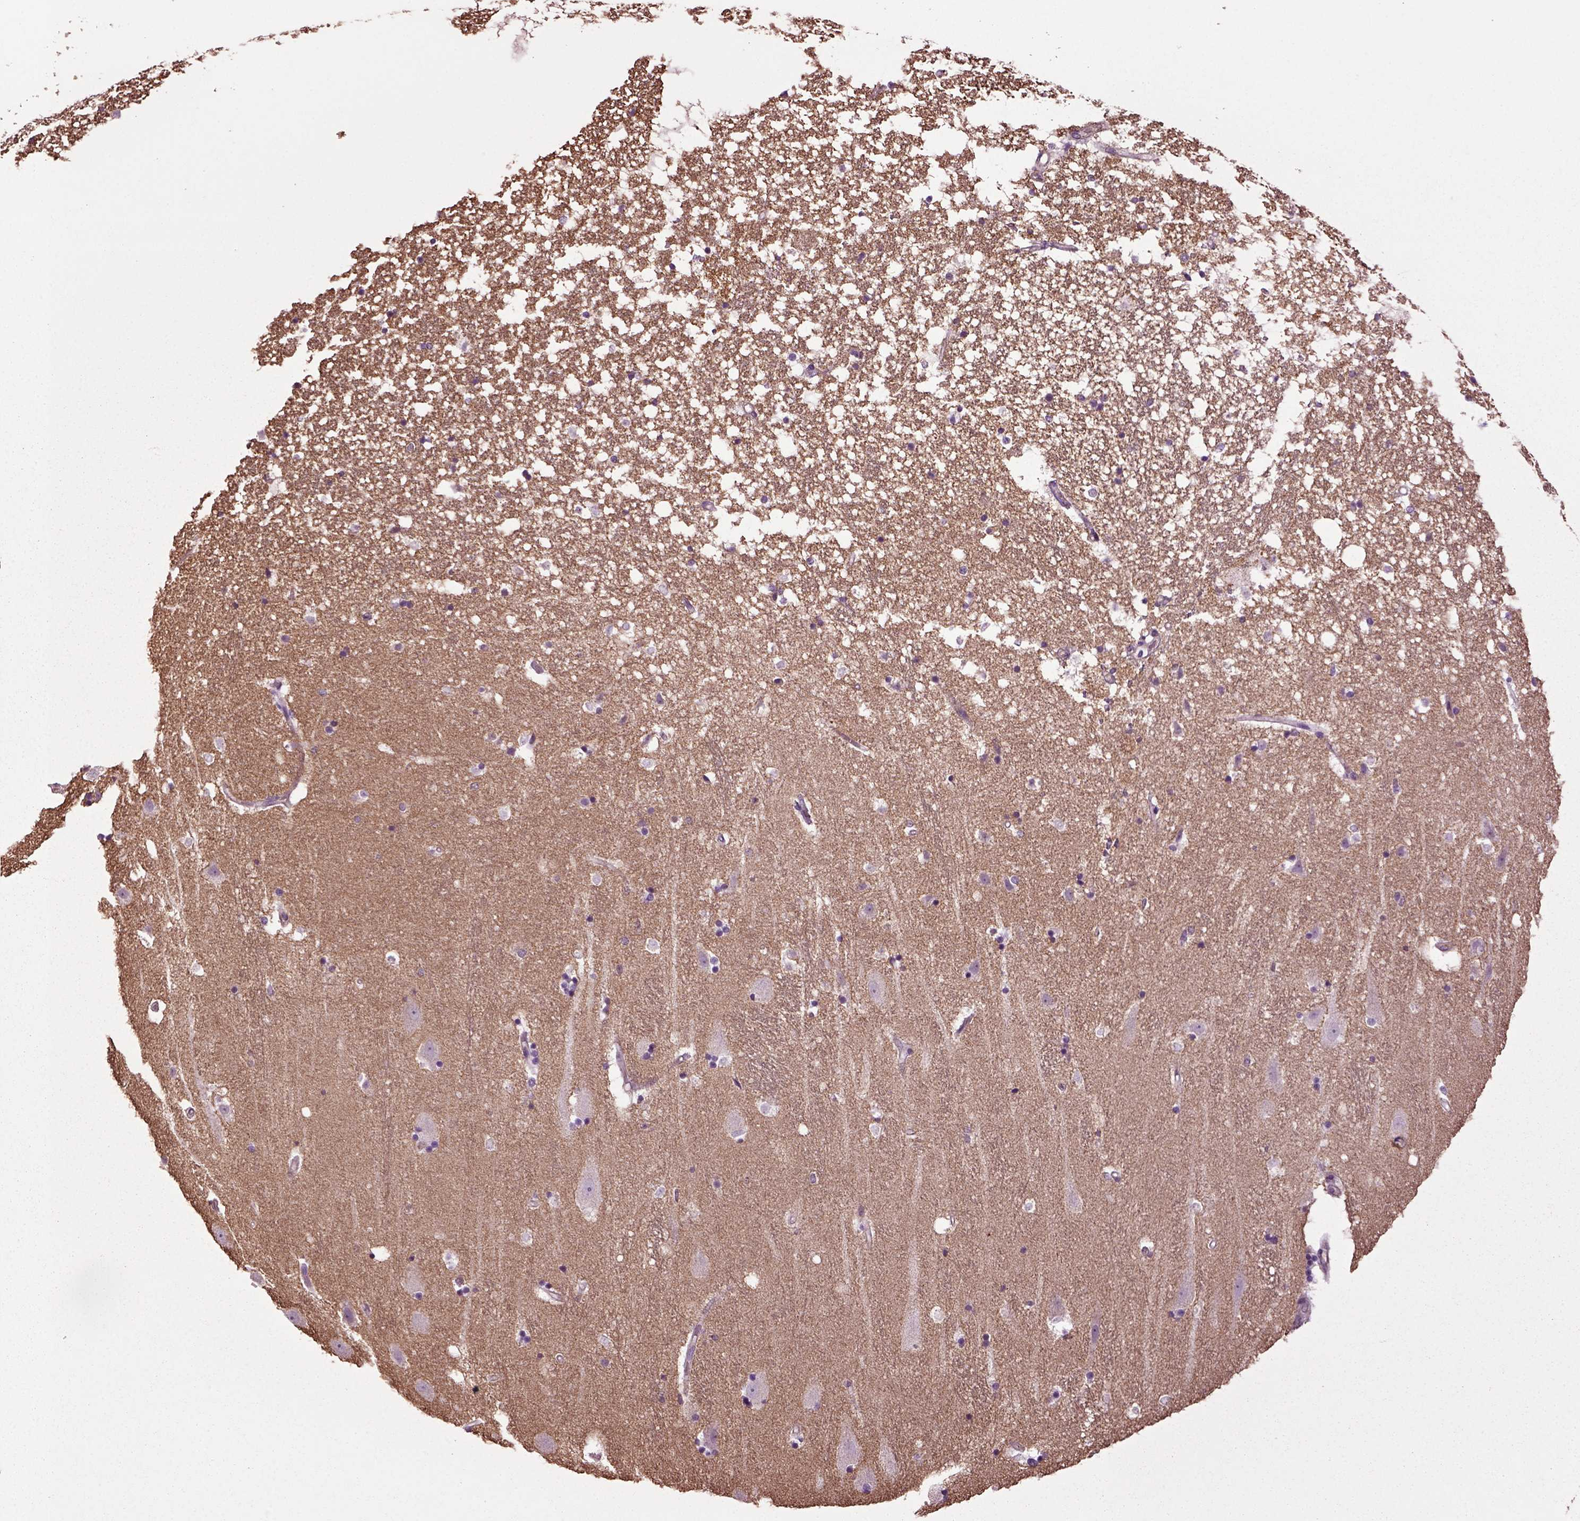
{"staining": {"intensity": "negative", "quantity": "none", "location": "none"}, "tissue": "hippocampus", "cell_type": "Glial cells", "image_type": "normal", "snomed": [{"axis": "morphology", "description": "Normal tissue, NOS"}, {"axis": "topography", "description": "Hippocampus"}], "caption": "IHC image of normal hippocampus: human hippocampus stained with DAB displays no significant protein expression in glial cells.", "gene": "HAGHL", "patient": {"sex": "male", "age": 49}}